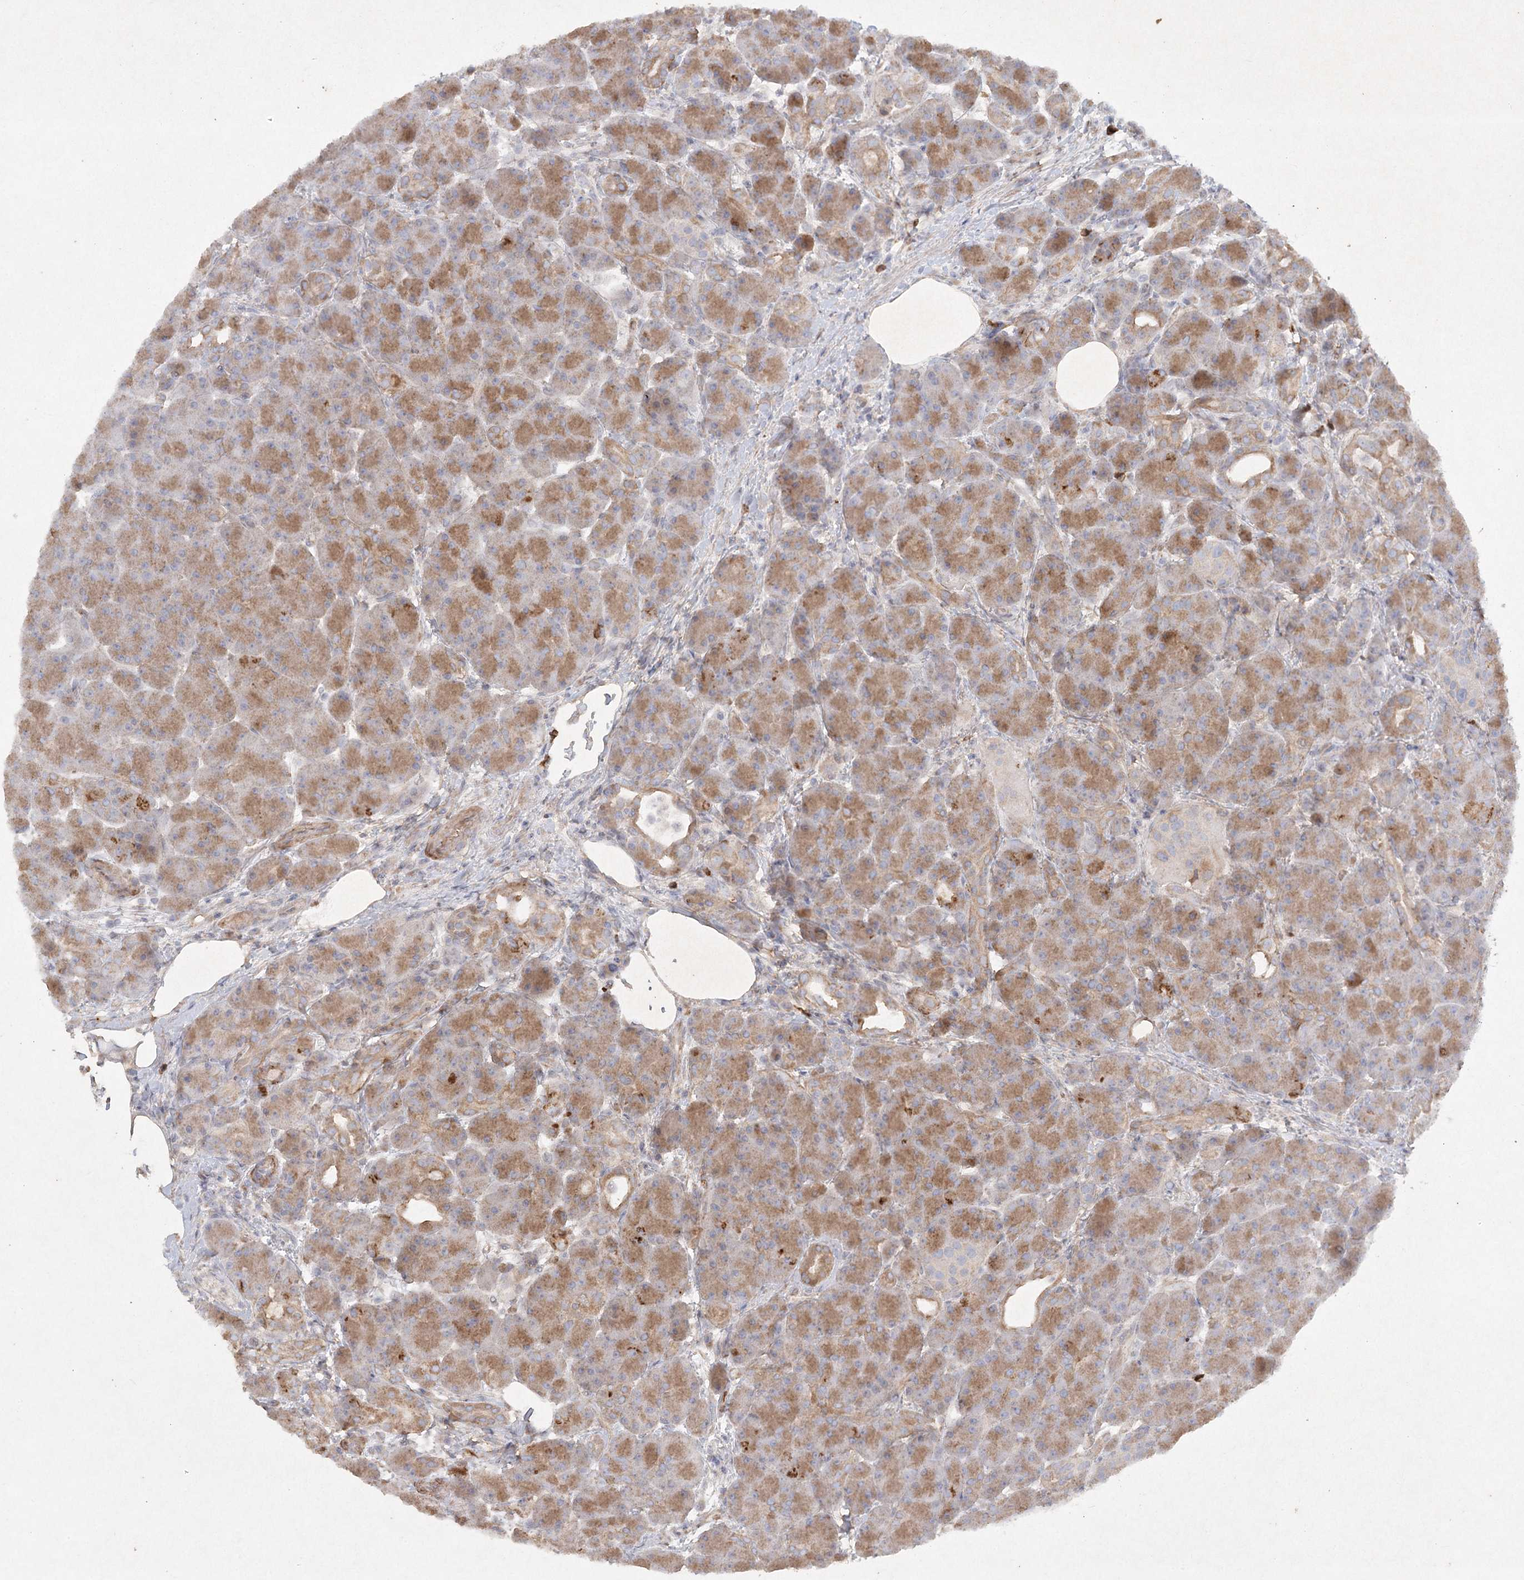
{"staining": {"intensity": "moderate", "quantity": ">75%", "location": "cytoplasmic/membranous"}, "tissue": "pancreas", "cell_type": "Exocrine glandular cells", "image_type": "normal", "snomed": [{"axis": "morphology", "description": "Normal tissue, NOS"}, {"axis": "topography", "description": "Pancreas"}], "caption": "The micrograph demonstrates a brown stain indicating the presence of a protein in the cytoplasmic/membranous of exocrine glandular cells in pancreas. (DAB (3,3'-diaminobenzidine) IHC, brown staining for protein, blue staining for nuclei).", "gene": "ARL13A", "patient": {"sex": "male", "age": 63}}